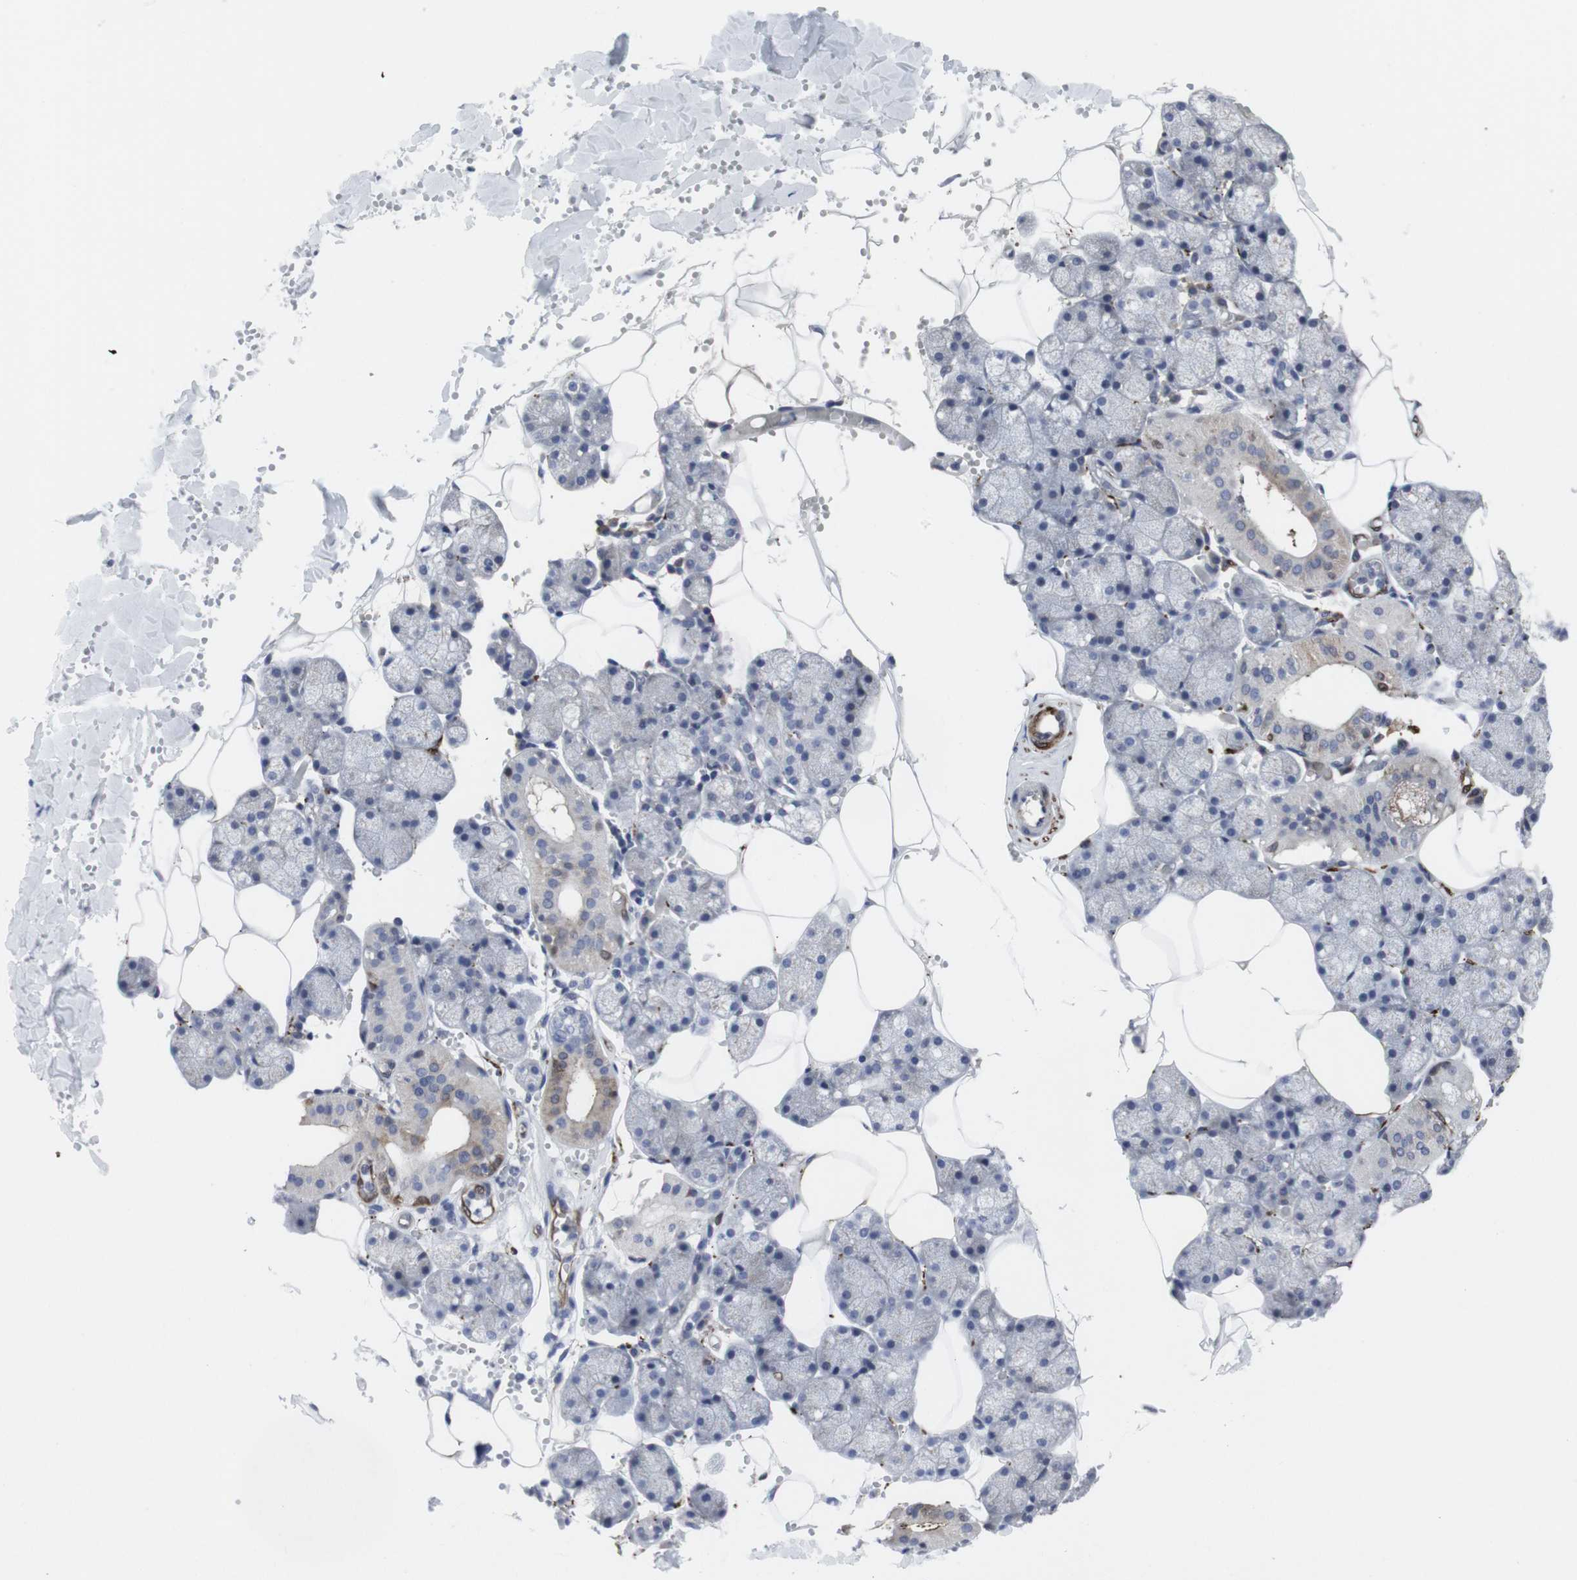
{"staining": {"intensity": "weak", "quantity": "<25%", "location": "cytoplasmic/membranous"}, "tissue": "salivary gland", "cell_type": "Glandular cells", "image_type": "normal", "snomed": [{"axis": "morphology", "description": "Normal tissue, NOS"}, {"axis": "topography", "description": "Salivary gland"}], "caption": "A micrograph of salivary gland stained for a protein demonstrates no brown staining in glandular cells.", "gene": "SNCG", "patient": {"sex": "male", "age": 62}}